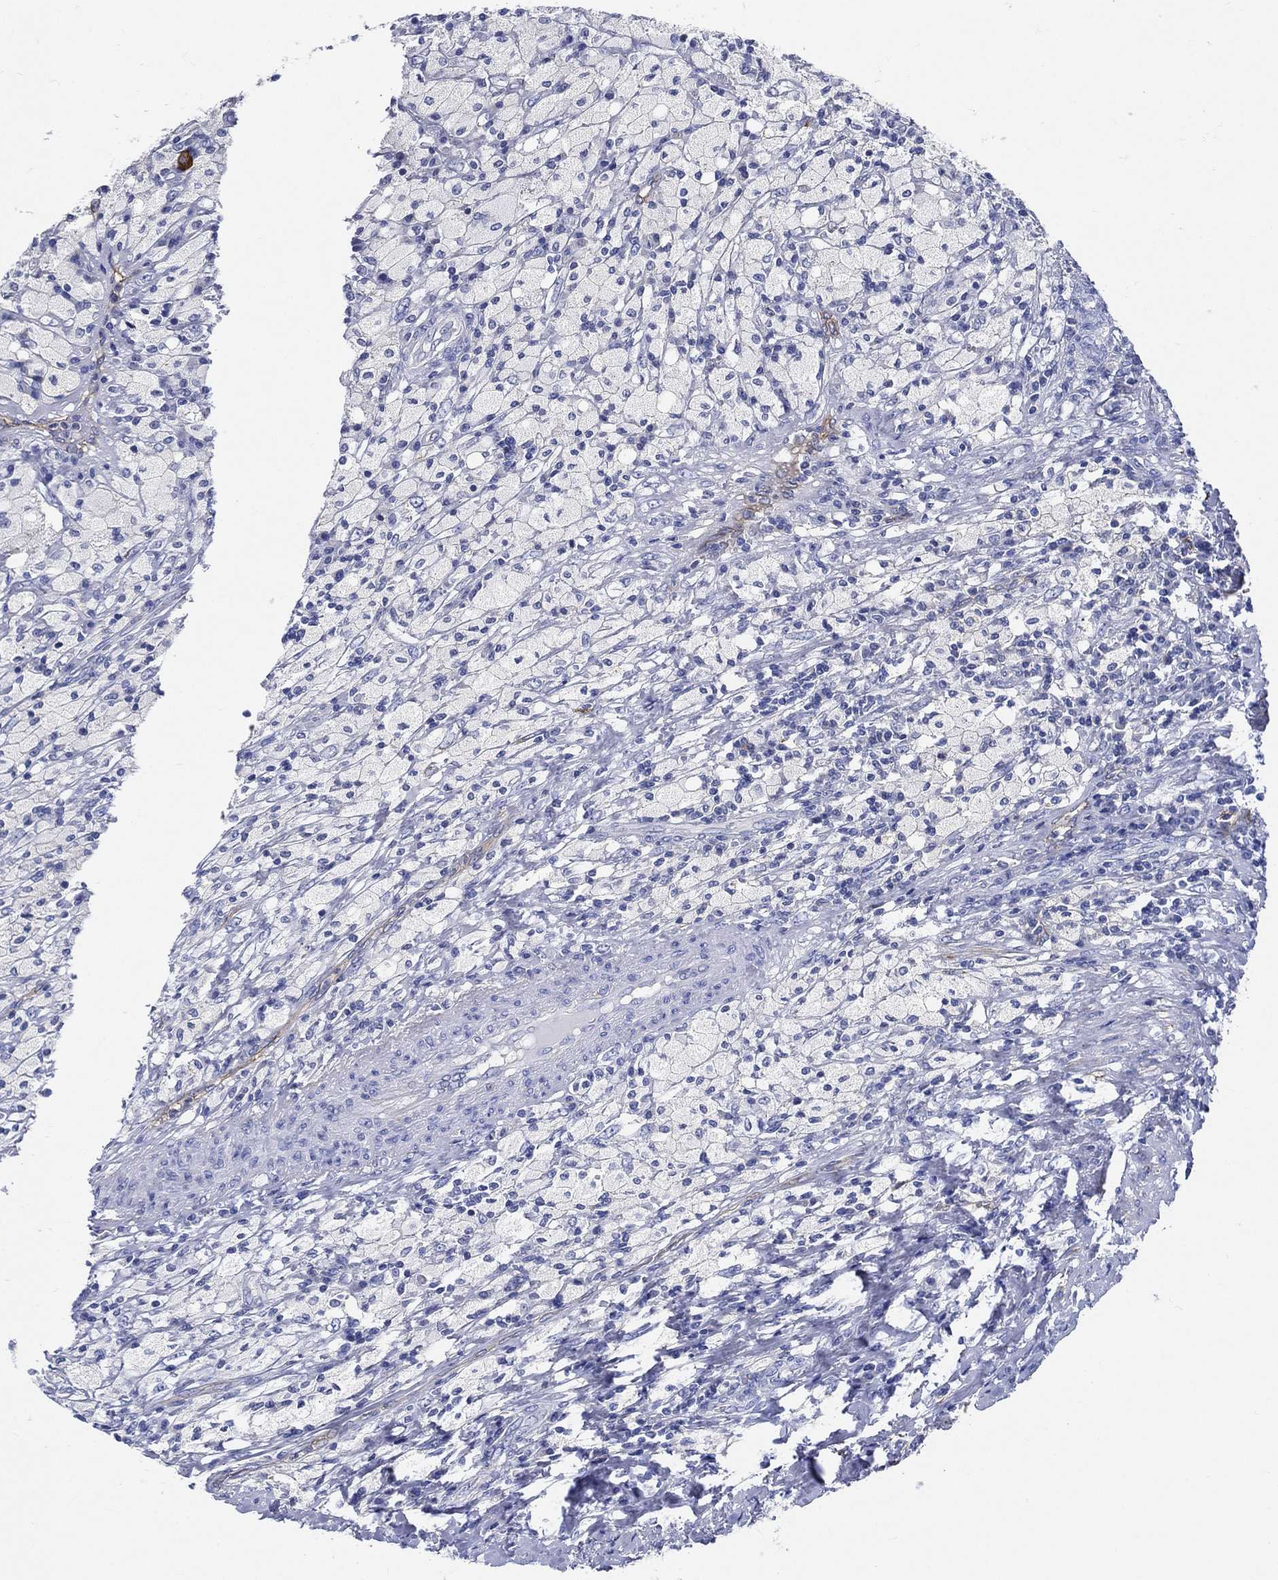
{"staining": {"intensity": "strong", "quantity": "<25%", "location": "cytoplasmic/membranous"}, "tissue": "testis cancer", "cell_type": "Tumor cells", "image_type": "cancer", "snomed": [{"axis": "morphology", "description": "Necrosis, NOS"}, {"axis": "morphology", "description": "Carcinoma, Embryonal, NOS"}, {"axis": "topography", "description": "Testis"}], "caption": "Tumor cells show medium levels of strong cytoplasmic/membranous expression in approximately <25% of cells in testis embryonal carcinoma.", "gene": "NEDD9", "patient": {"sex": "male", "age": 19}}